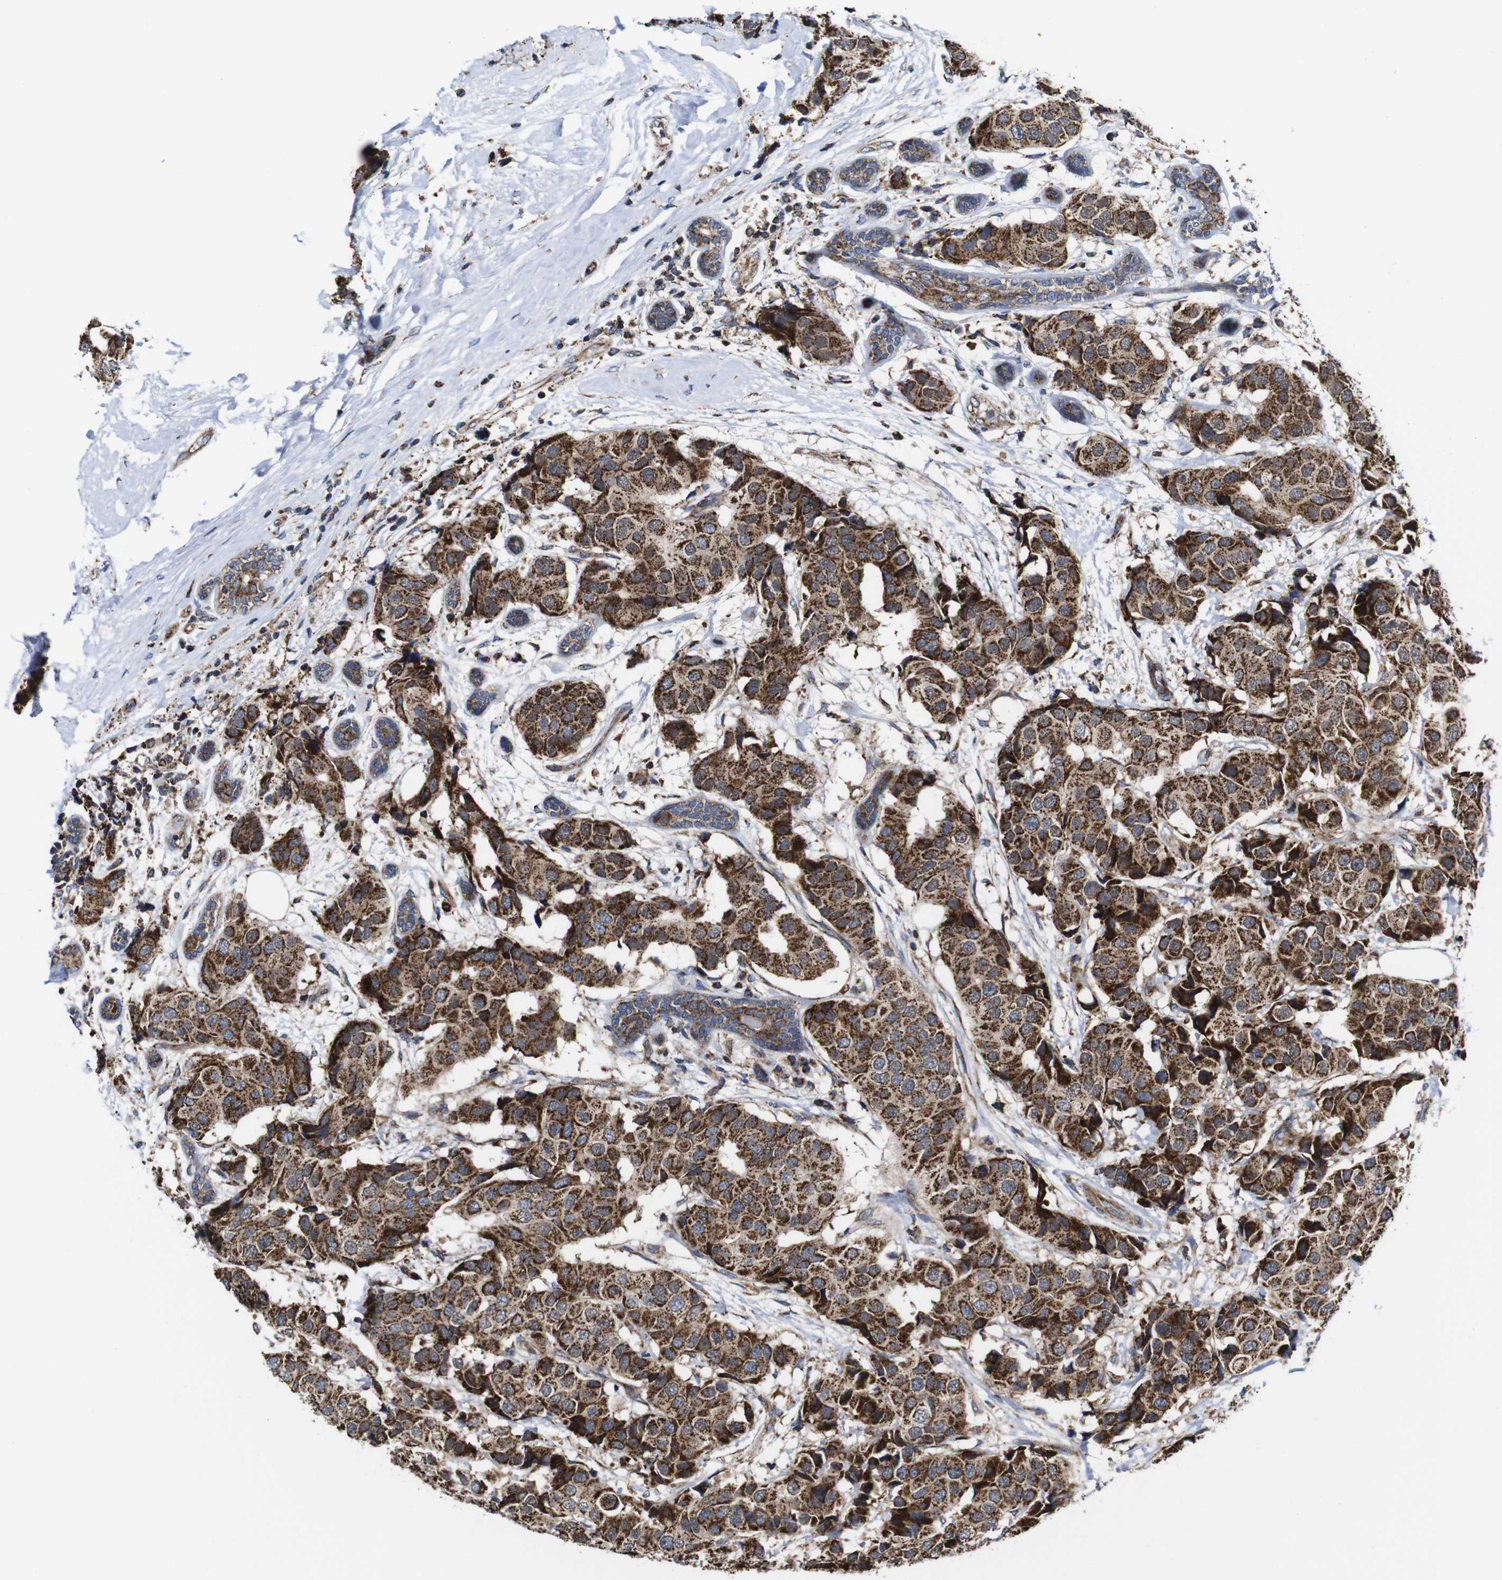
{"staining": {"intensity": "moderate", "quantity": ">75%", "location": "cytoplasmic/membranous"}, "tissue": "breast cancer", "cell_type": "Tumor cells", "image_type": "cancer", "snomed": [{"axis": "morphology", "description": "Normal tissue, NOS"}, {"axis": "morphology", "description": "Duct carcinoma"}, {"axis": "topography", "description": "Breast"}], "caption": "IHC photomicrograph of human breast invasive ductal carcinoma stained for a protein (brown), which reveals medium levels of moderate cytoplasmic/membranous staining in approximately >75% of tumor cells.", "gene": "C17orf80", "patient": {"sex": "female", "age": 39}}